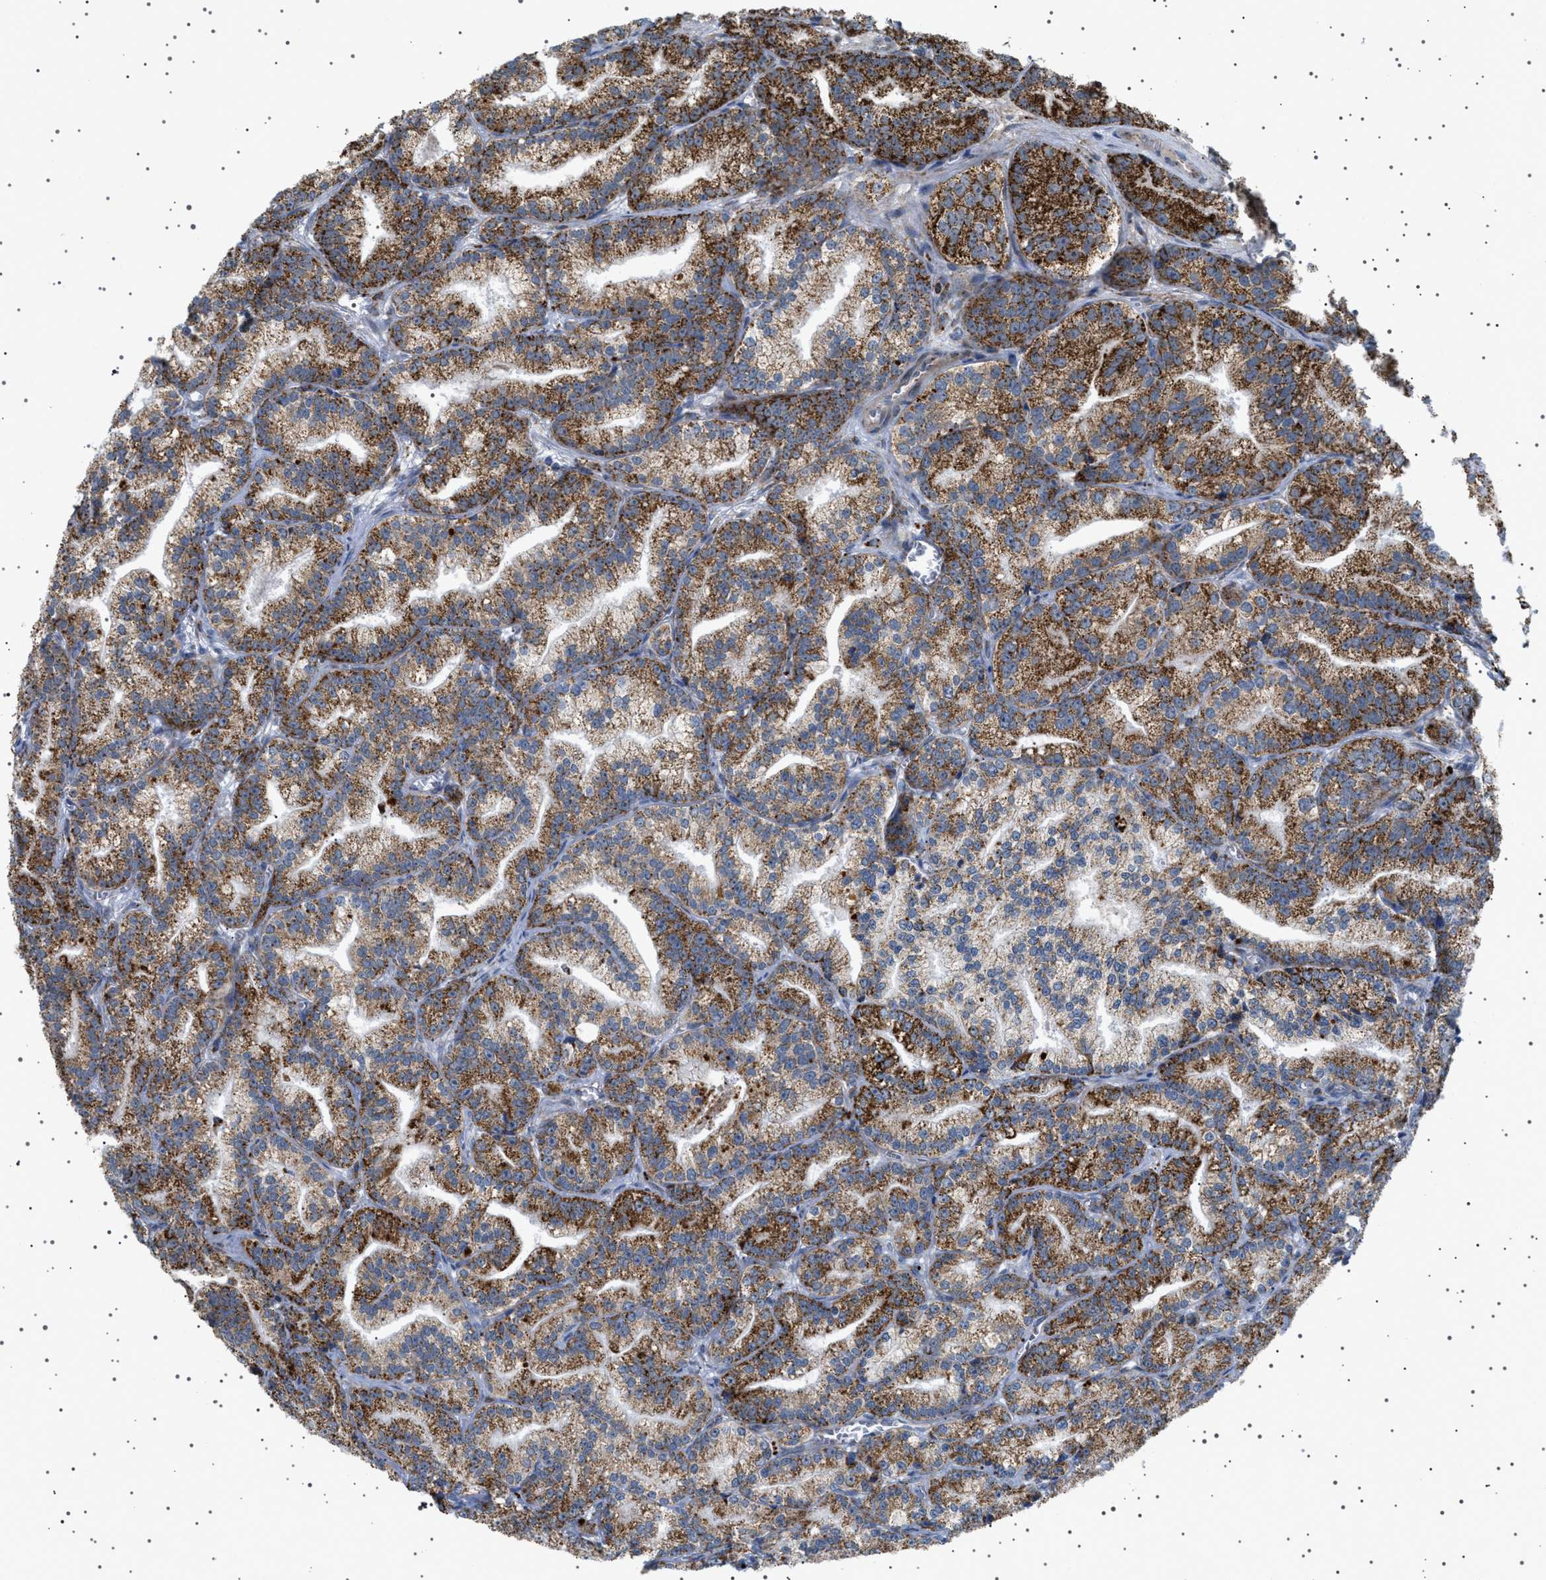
{"staining": {"intensity": "strong", "quantity": "25%-75%", "location": "cytoplasmic/membranous"}, "tissue": "prostate cancer", "cell_type": "Tumor cells", "image_type": "cancer", "snomed": [{"axis": "morphology", "description": "Adenocarcinoma, Low grade"}, {"axis": "topography", "description": "Prostate"}], "caption": "Adenocarcinoma (low-grade) (prostate) tissue demonstrates strong cytoplasmic/membranous positivity in approximately 25%-75% of tumor cells, visualized by immunohistochemistry.", "gene": "UBXN8", "patient": {"sex": "male", "age": 89}}